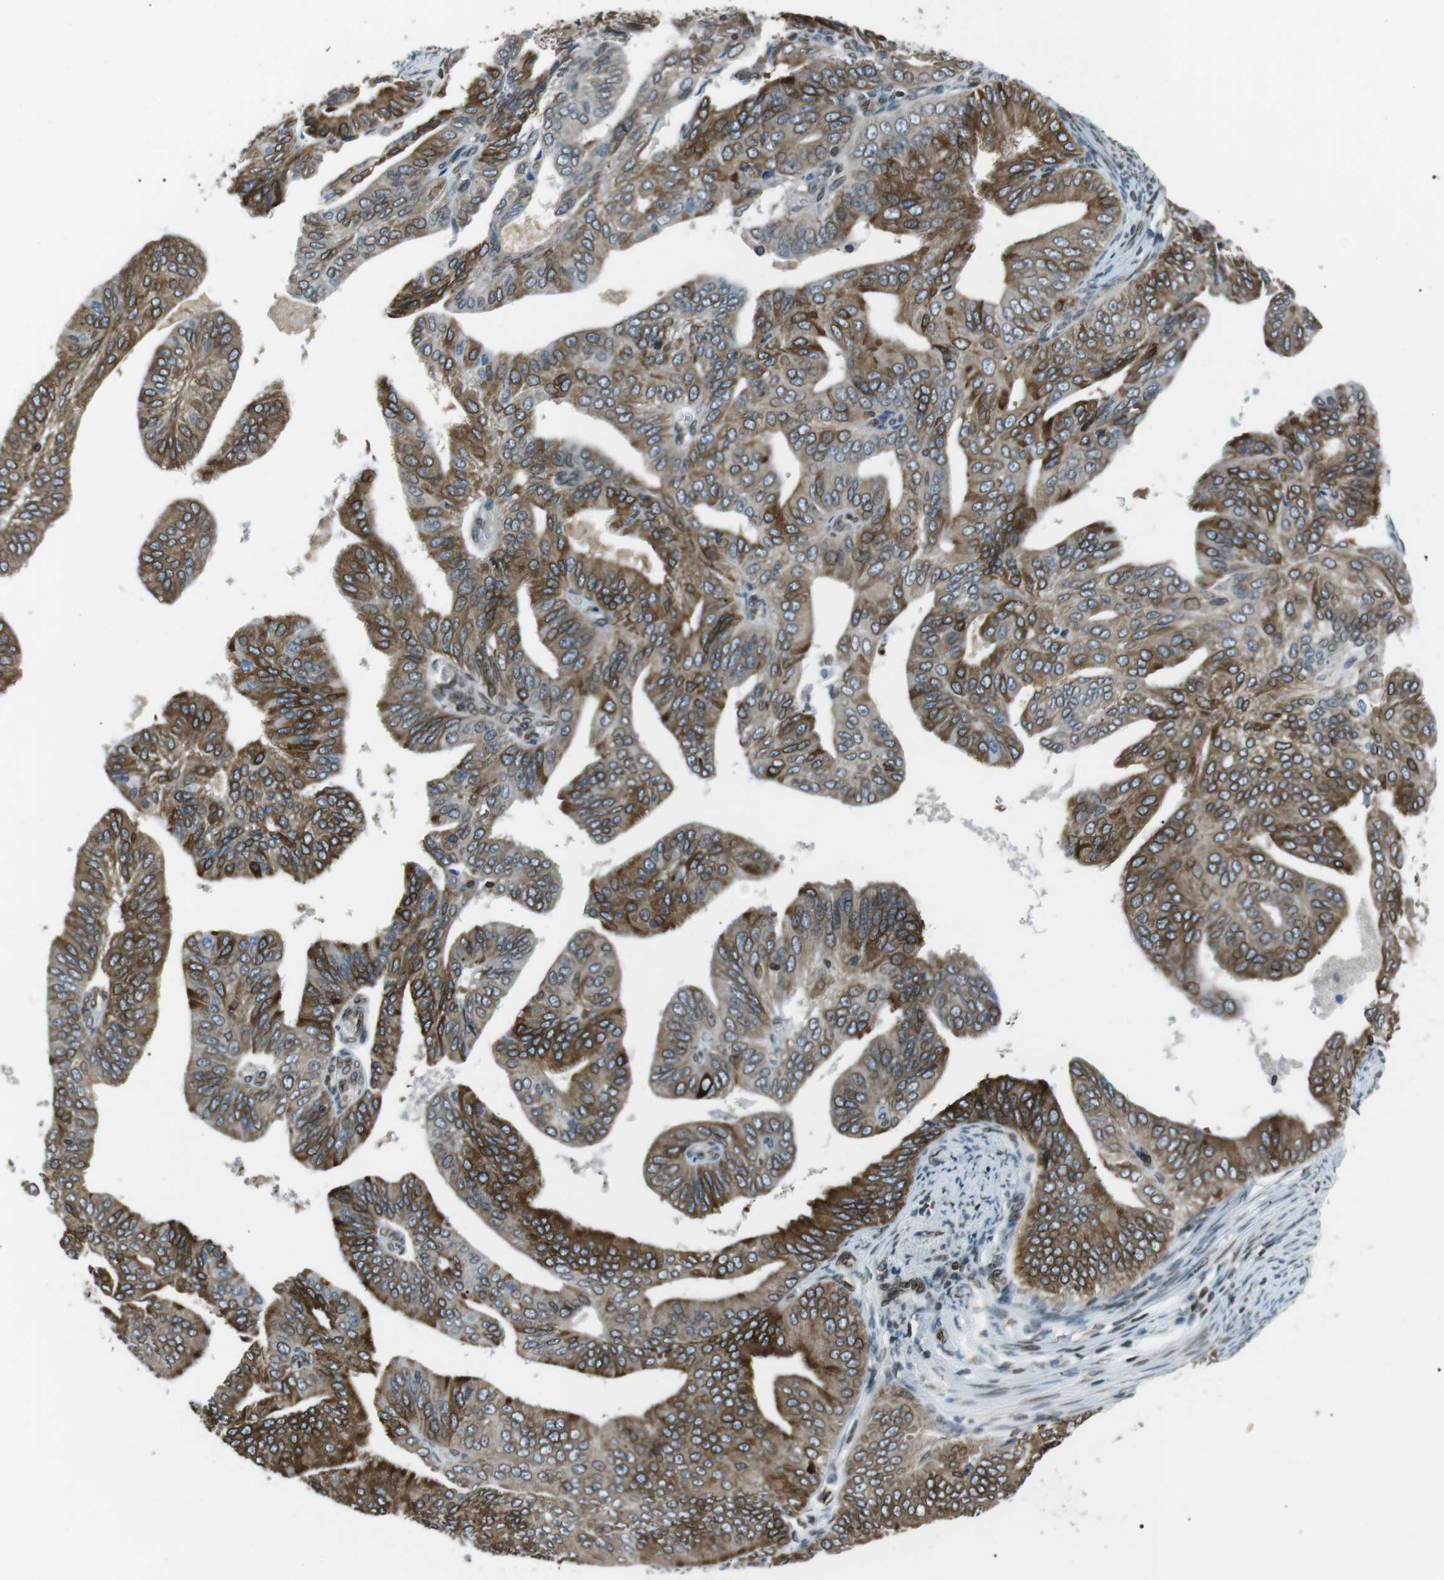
{"staining": {"intensity": "moderate", "quantity": ">75%", "location": "cytoplasmic/membranous,nuclear"}, "tissue": "endometrial cancer", "cell_type": "Tumor cells", "image_type": "cancer", "snomed": [{"axis": "morphology", "description": "Adenocarcinoma, NOS"}, {"axis": "topography", "description": "Endometrium"}], "caption": "This photomicrograph reveals immunohistochemistry staining of human endometrial adenocarcinoma, with medium moderate cytoplasmic/membranous and nuclear staining in about >75% of tumor cells.", "gene": "TMX4", "patient": {"sex": "female", "age": 58}}